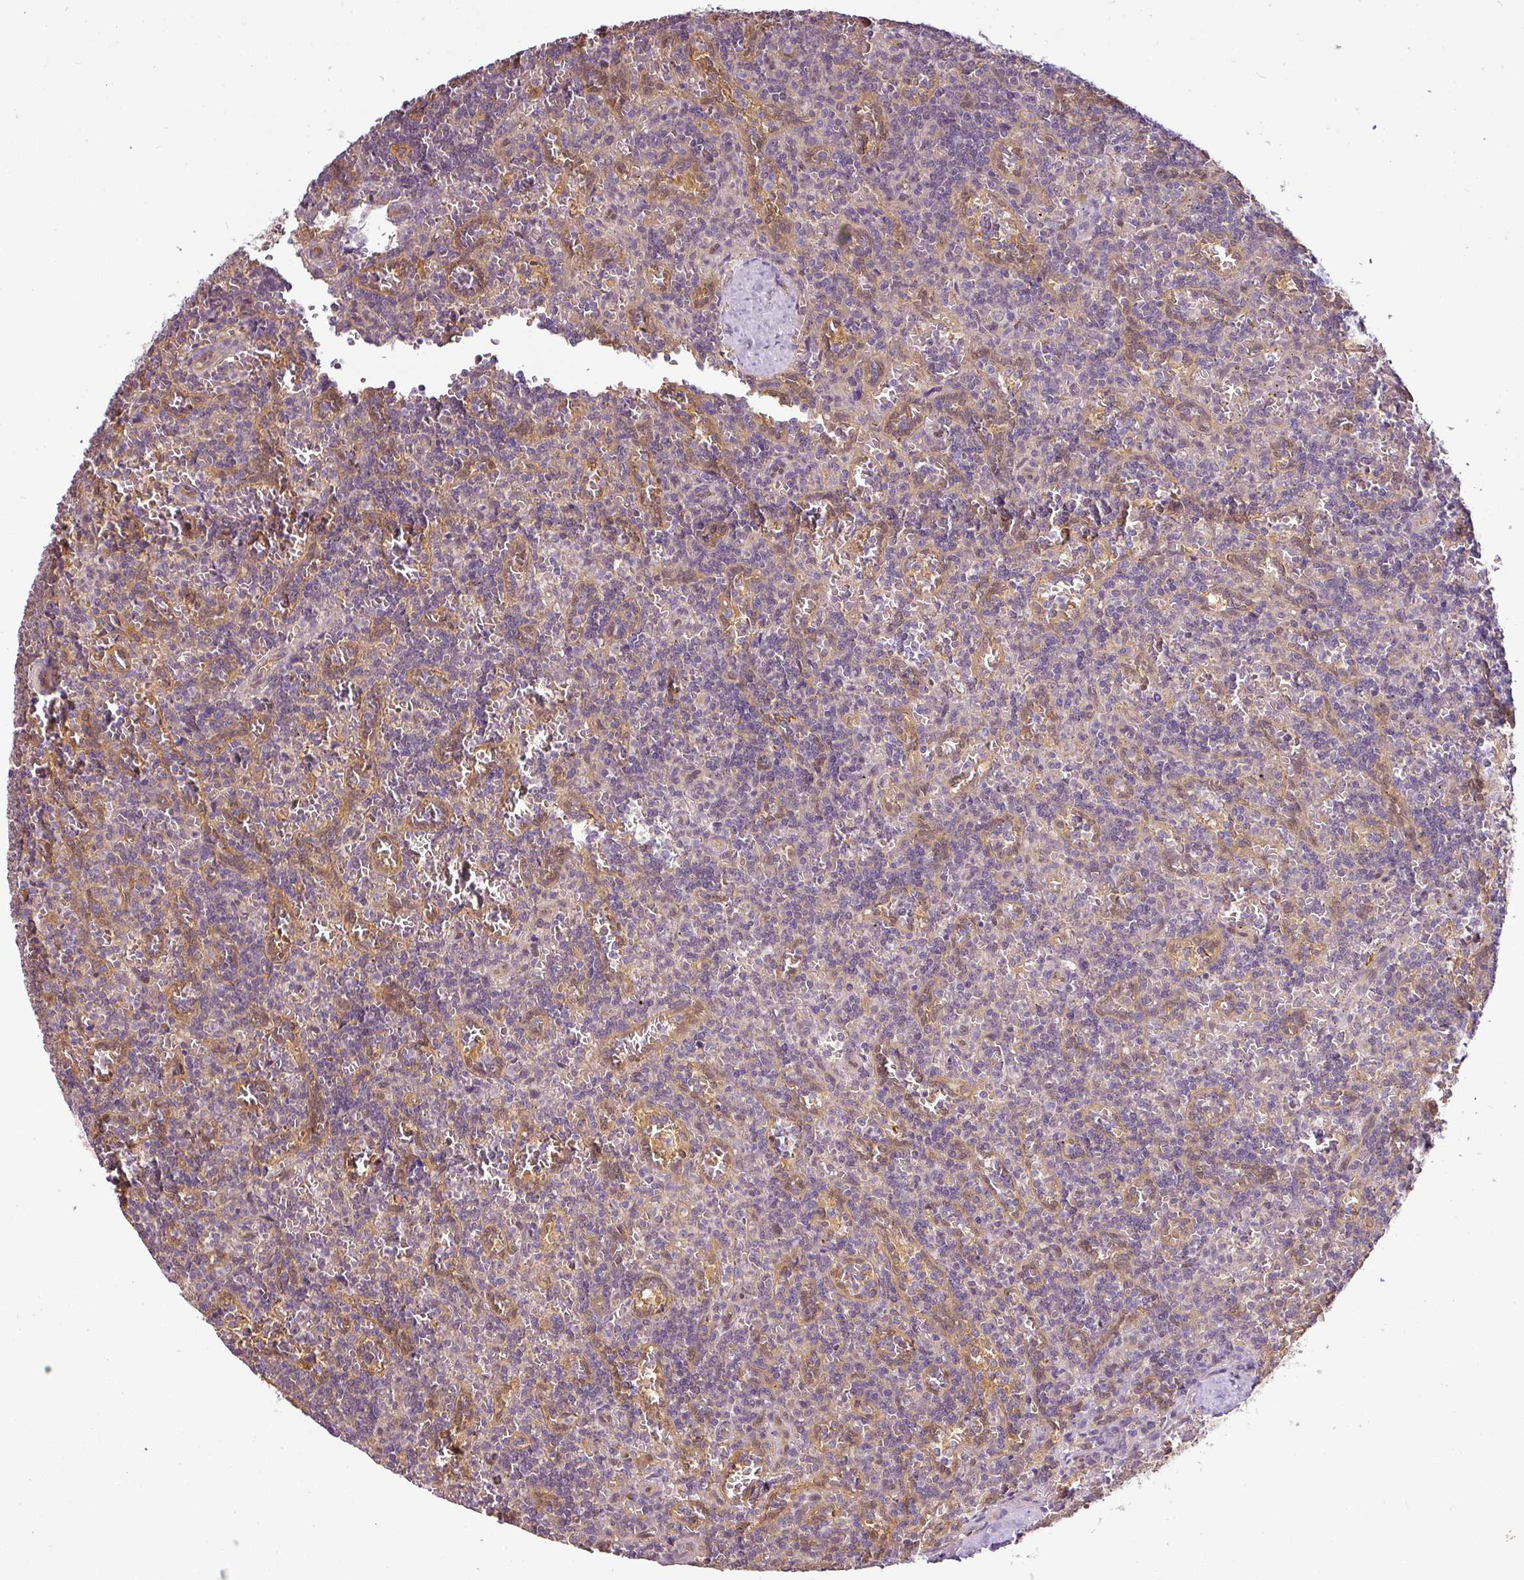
{"staining": {"intensity": "negative", "quantity": "none", "location": "none"}, "tissue": "lymphoma", "cell_type": "Tumor cells", "image_type": "cancer", "snomed": [{"axis": "morphology", "description": "Malignant lymphoma, non-Hodgkin's type, Low grade"}, {"axis": "topography", "description": "Spleen"}], "caption": "IHC of human lymphoma reveals no positivity in tumor cells.", "gene": "ANKRD18A", "patient": {"sex": "male", "age": 73}}